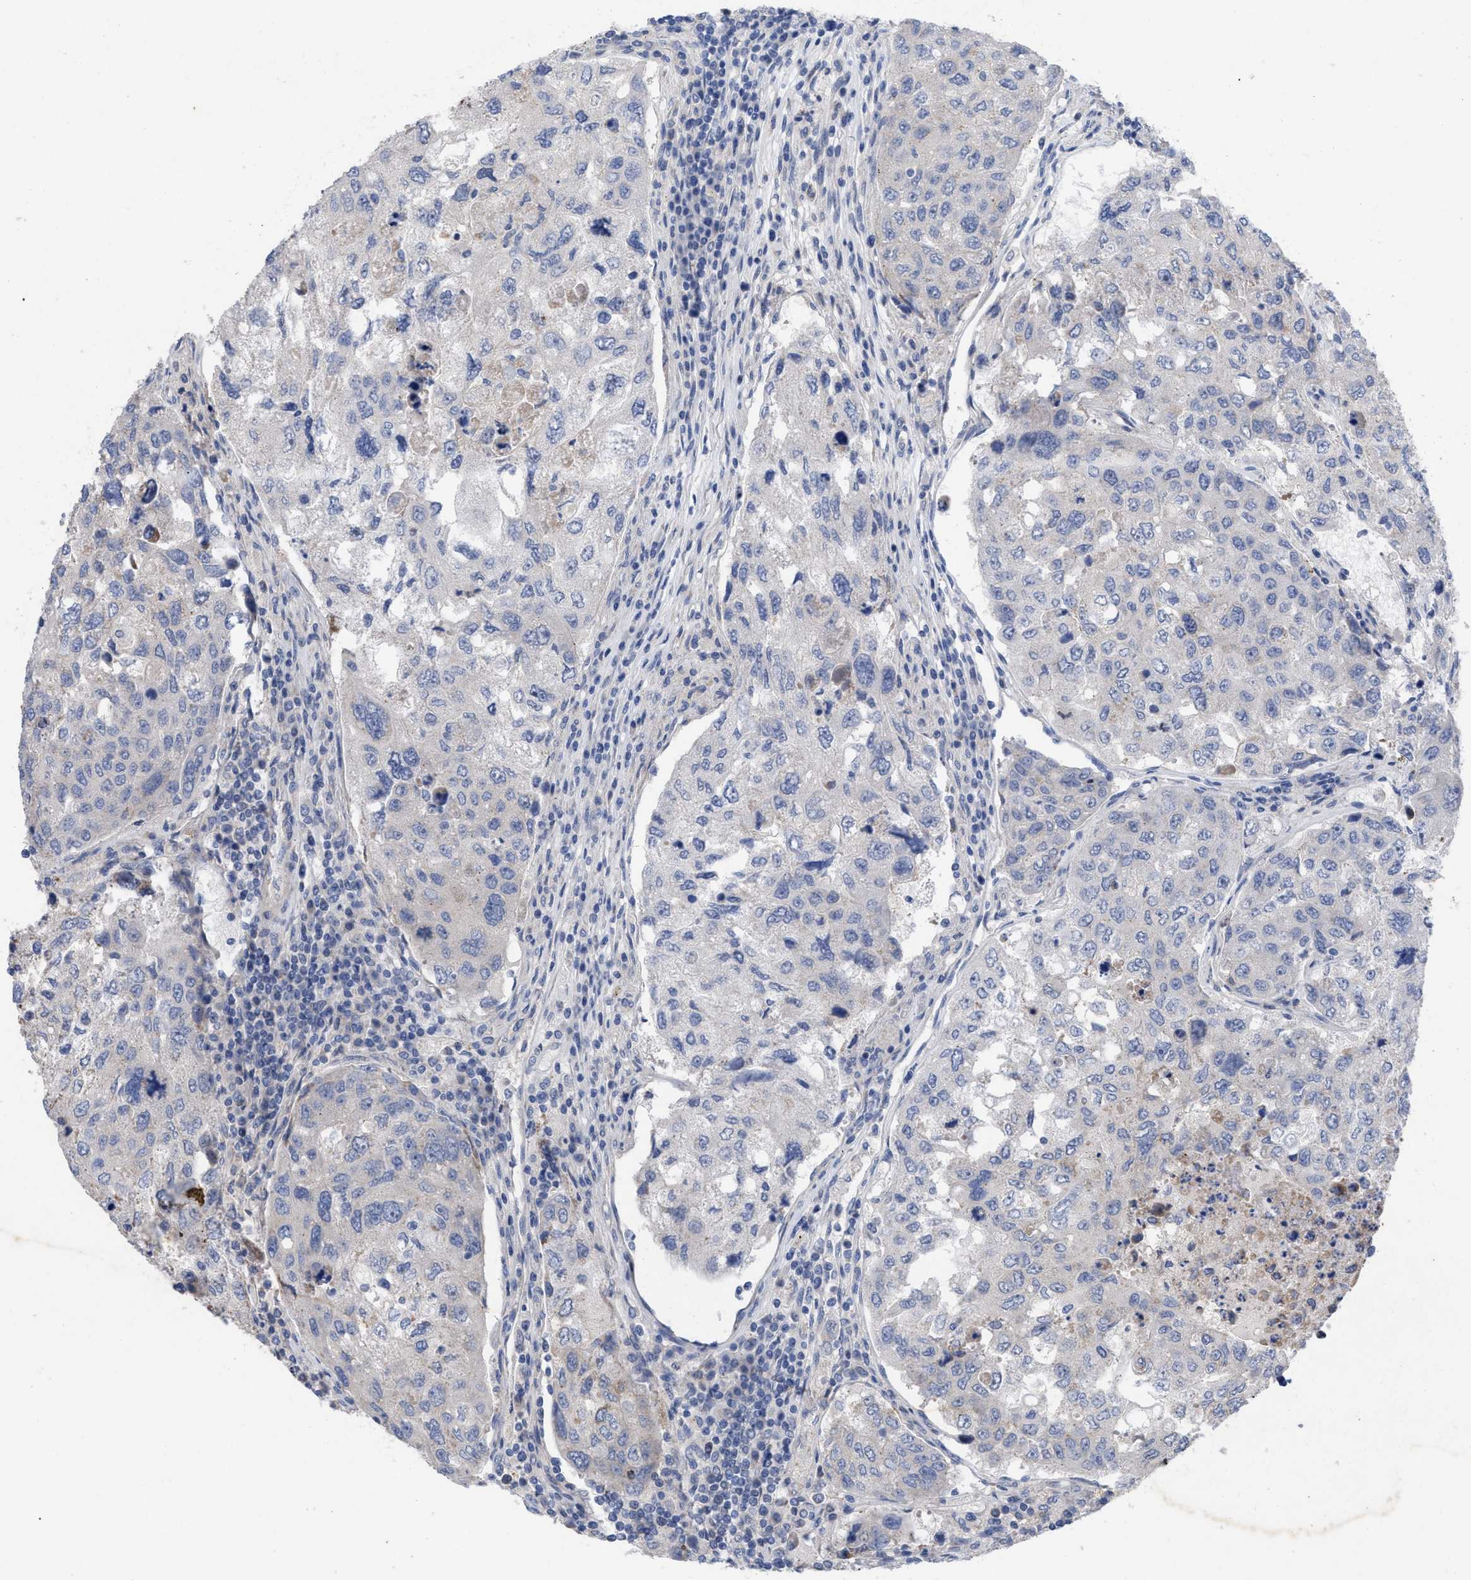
{"staining": {"intensity": "negative", "quantity": "none", "location": "none"}, "tissue": "urothelial cancer", "cell_type": "Tumor cells", "image_type": "cancer", "snomed": [{"axis": "morphology", "description": "Urothelial carcinoma, High grade"}, {"axis": "topography", "description": "Lymph node"}, {"axis": "topography", "description": "Urinary bladder"}], "caption": "High power microscopy image of an immunohistochemistry micrograph of urothelial cancer, revealing no significant expression in tumor cells.", "gene": "VIP", "patient": {"sex": "male", "age": 51}}